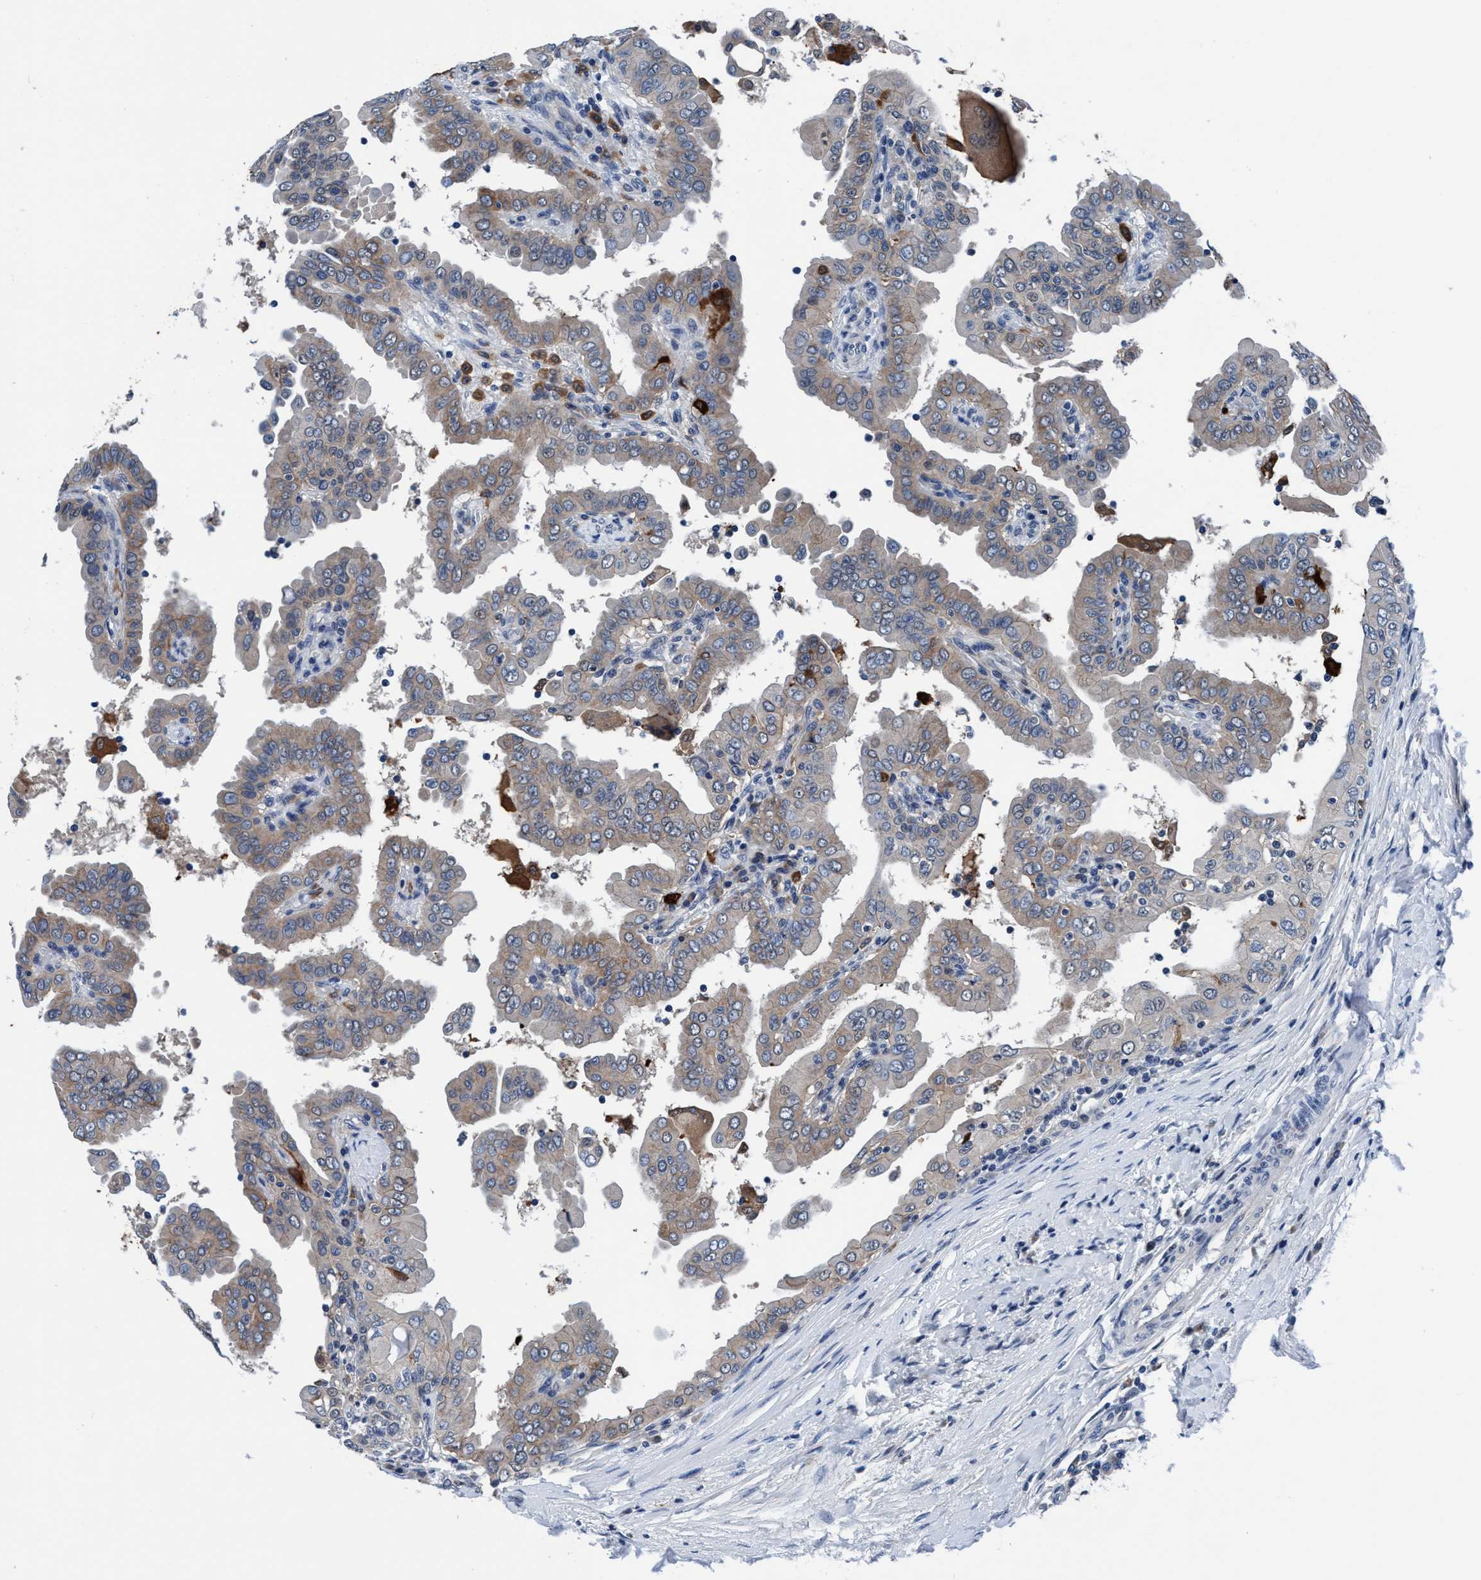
{"staining": {"intensity": "weak", "quantity": "25%-75%", "location": "cytoplasmic/membranous"}, "tissue": "thyroid cancer", "cell_type": "Tumor cells", "image_type": "cancer", "snomed": [{"axis": "morphology", "description": "Papillary adenocarcinoma, NOS"}, {"axis": "topography", "description": "Thyroid gland"}], "caption": "This is a histology image of immunohistochemistry staining of papillary adenocarcinoma (thyroid), which shows weak expression in the cytoplasmic/membranous of tumor cells.", "gene": "TMEM94", "patient": {"sex": "male", "age": 33}}